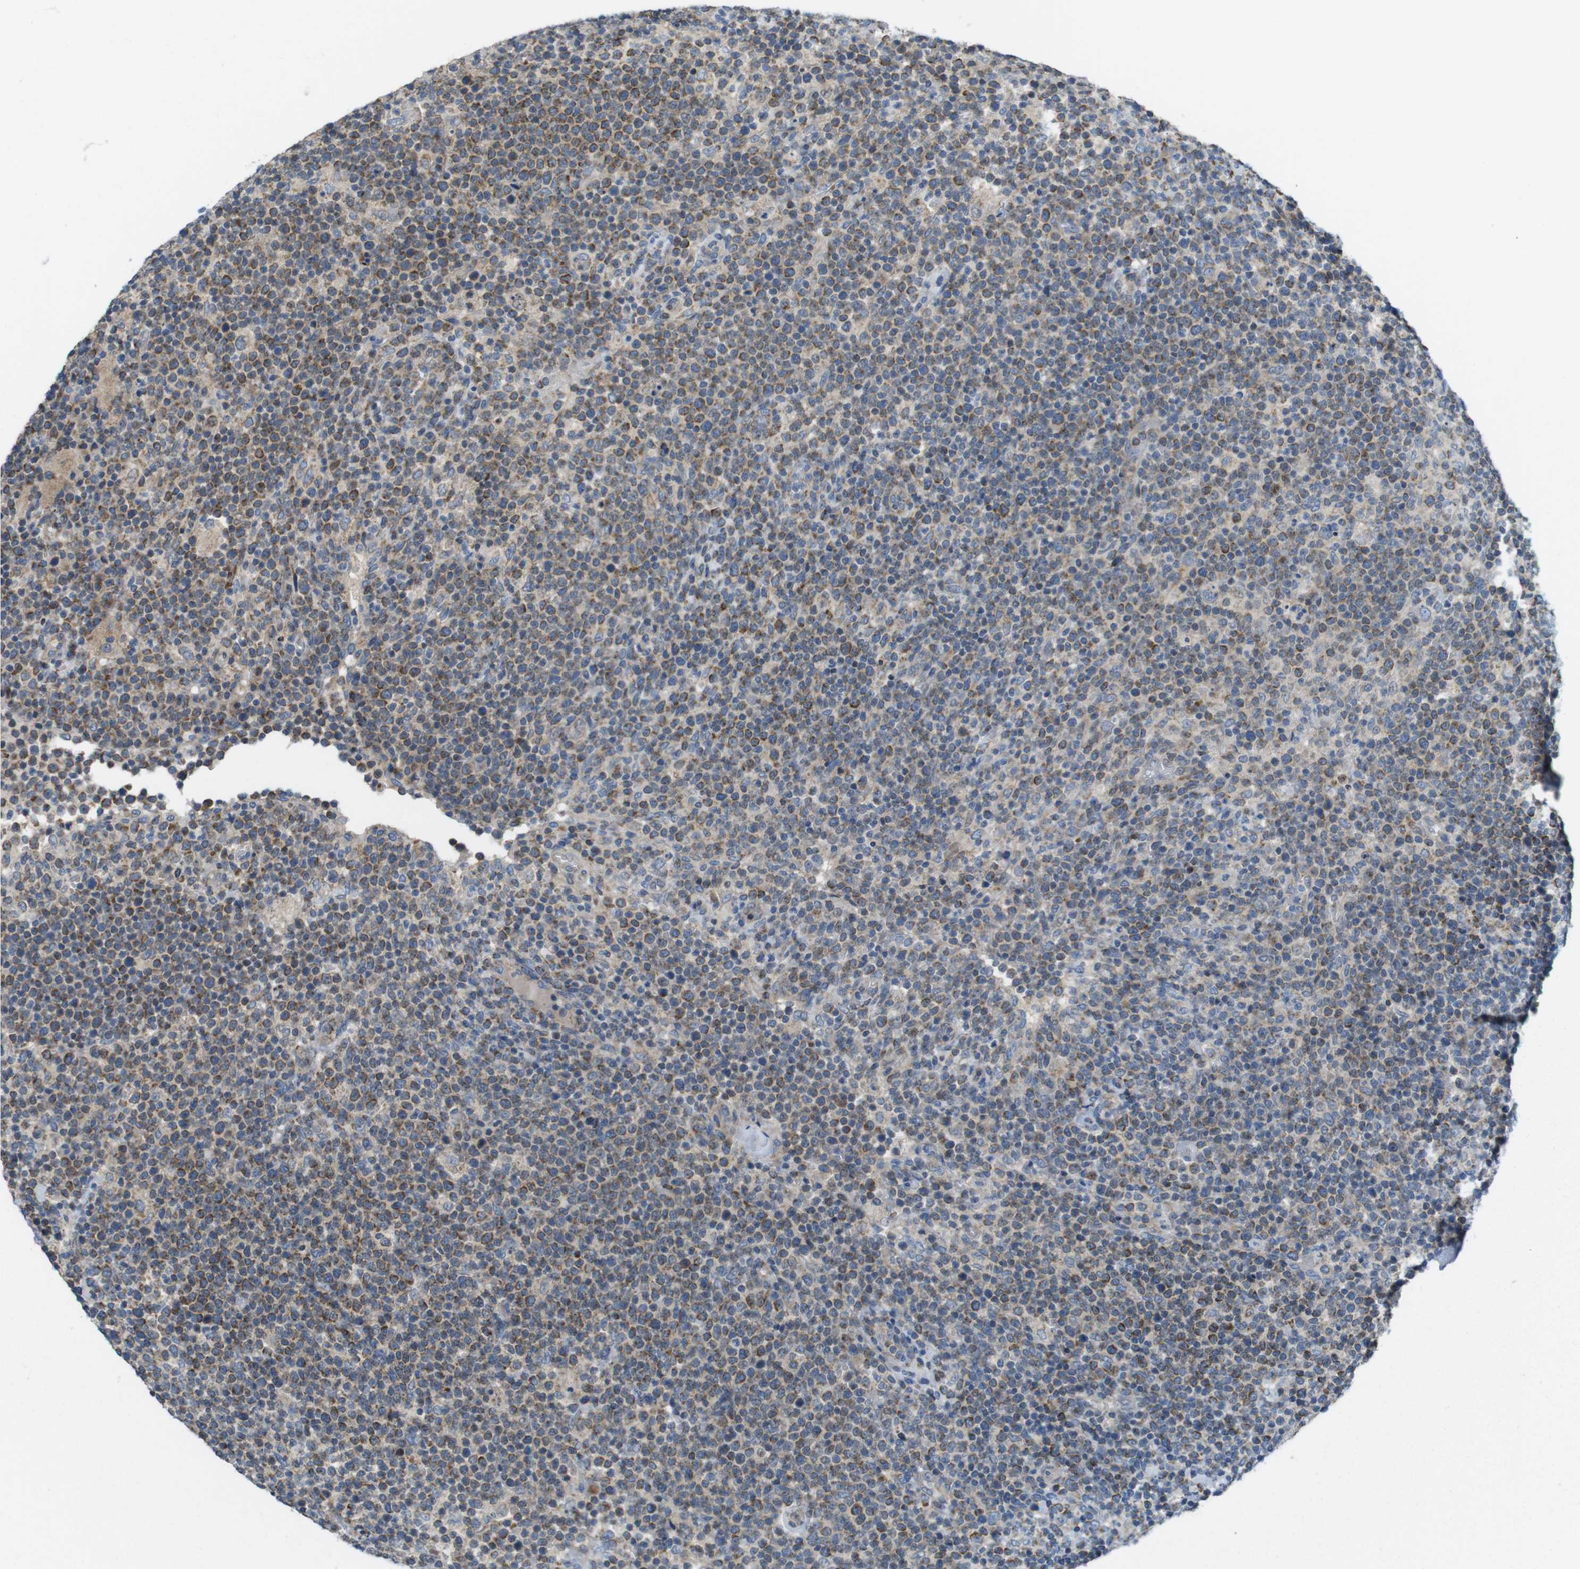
{"staining": {"intensity": "moderate", "quantity": "25%-75%", "location": "cytoplasmic/membranous"}, "tissue": "lymphoma", "cell_type": "Tumor cells", "image_type": "cancer", "snomed": [{"axis": "morphology", "description": "Malignant lymphoma, non-Hodgkin's type, High grade"}, {"axis": "topography", "description": "Lymph node"}], "caption": "IHC micrograph of high-grade malignant lymphoma, non-Hodgkin's type stained for a protein (brown), which reveals medium levels of moderate cytoplasmic/membranous positivity in approximately 25%-75% of tumor cells.", "gene": "MARCHF1", "patient": {"sex": "male", "age": 61}}